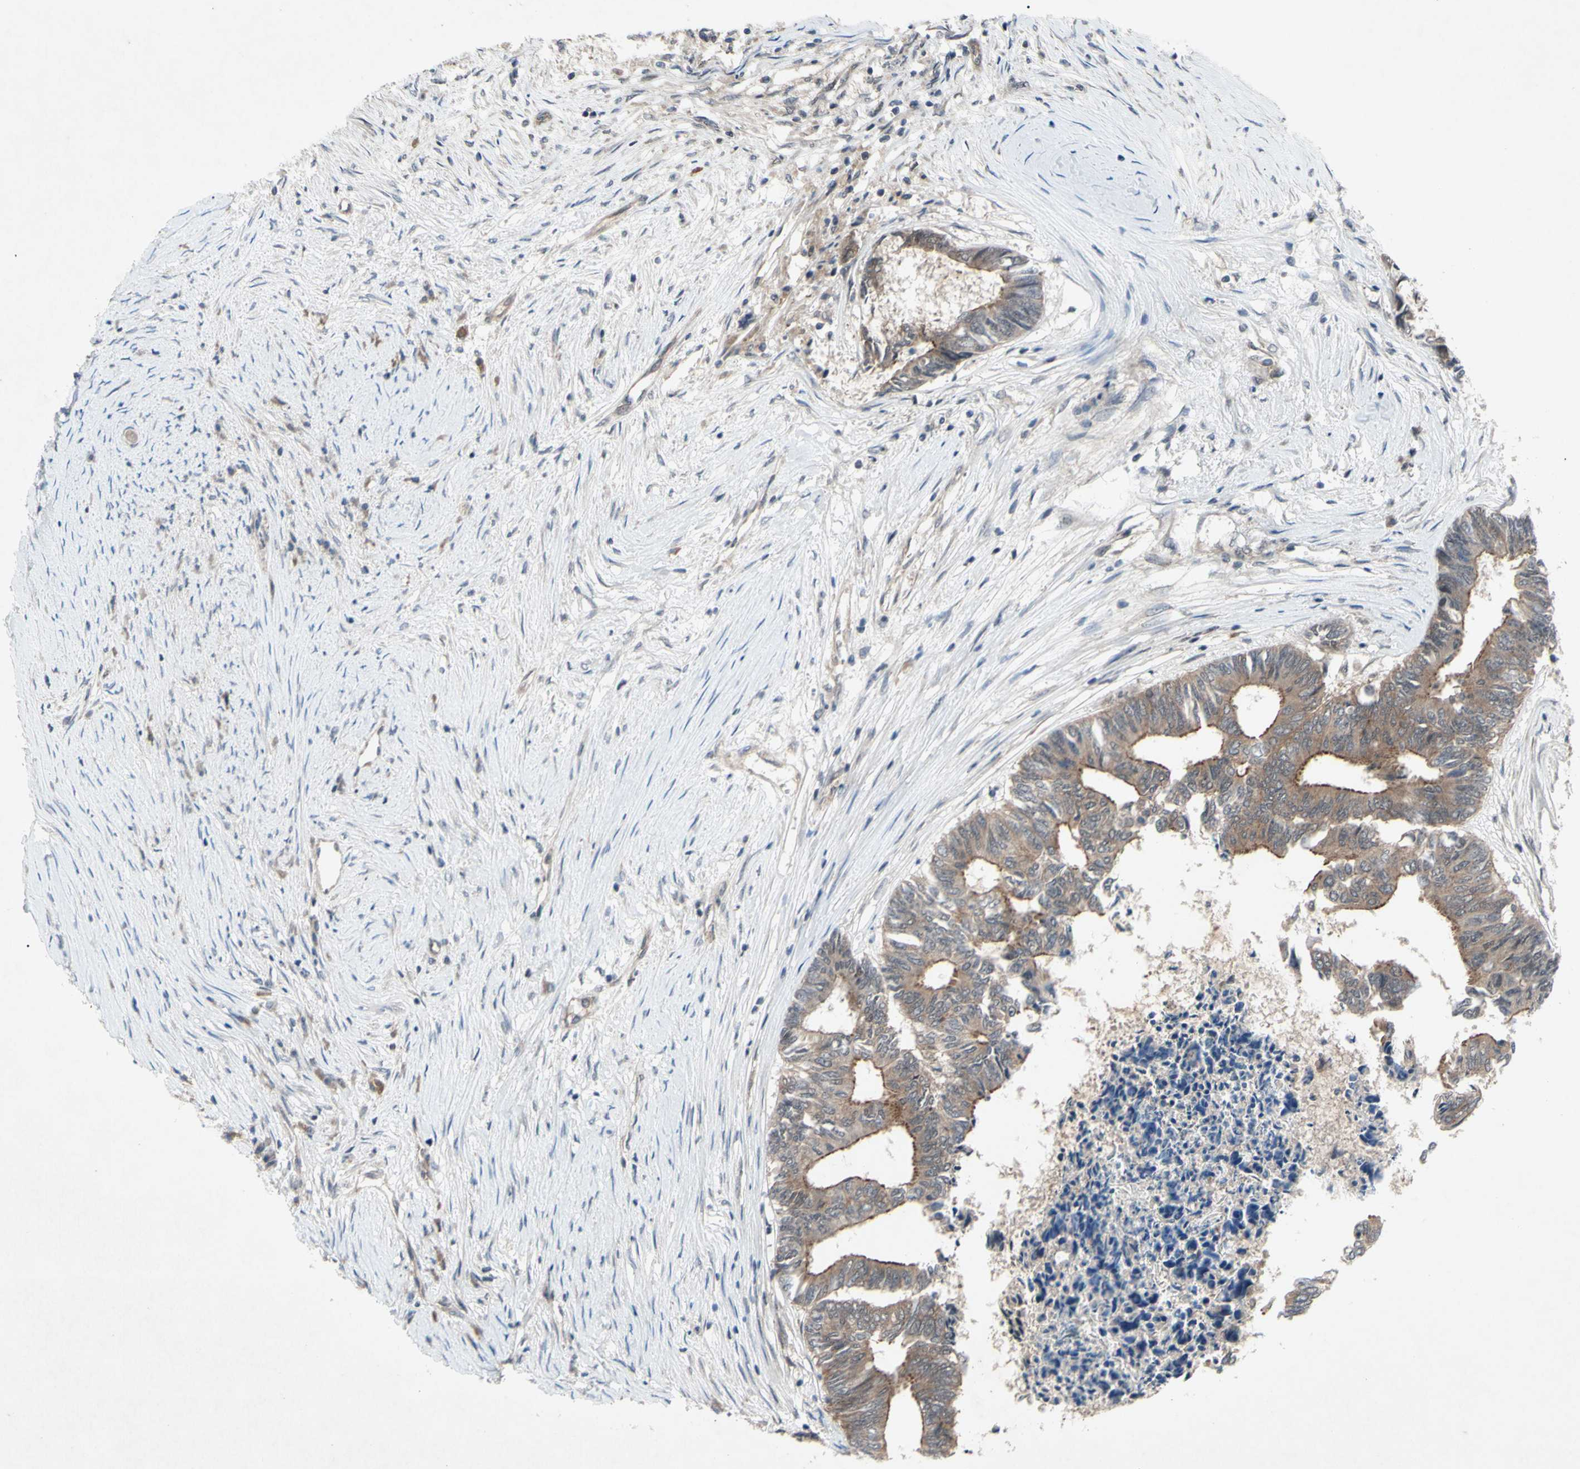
{"staining": {"intensity": "moderate", "quantity": ">75%", "location": "cytoplasmic/membranous"}, "tissue": "colorectal cancer", "cell_type": "Tumor cells", "image_type": "cancer", "snomed": [{"axis": "morphology", "description": "Adenocarcinoma, NOS"}, {"axis": "topography", "description": "Rectum"}], "caption": "Protein expression analysis of colorectal adenocarcinoma exhibits moderate cytoplasmic/membranous positivity in approximately >75% of tumor cells. Immunohistochemistry stains the protein in brown and the nuclei are stained blue.", "gene": "TRDMT1", "patient": {"sex": "male", "age": 63}}